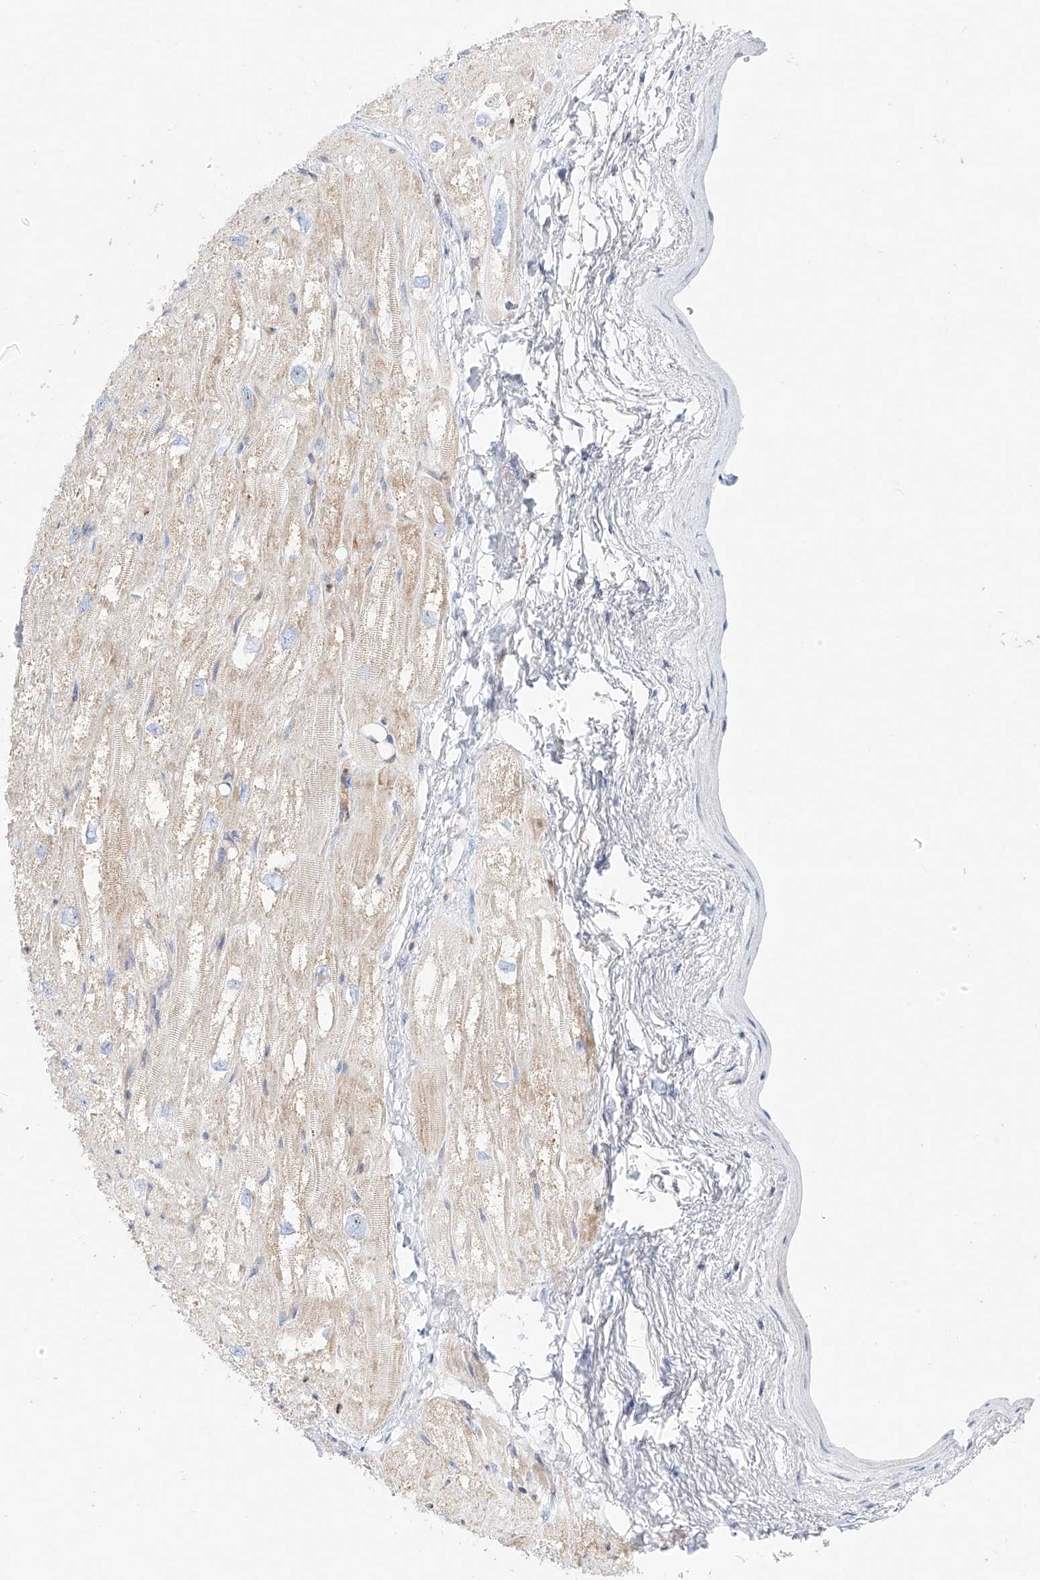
{"staining": {"intensity": "moderate", "quantity": "25%-75%", "location": "cytoplasmic/membranous"}, "tissue": "heart muscle", "cell_type": "Cardiomyocytes", "image_type": "normal", "snomed": [{"axis": "morphology", "description": "Normal tissue, NOS"}, {"axis": "topography", "description": "Heart"}], "caption": "Immunohistochemistry (IHC) photomicrograph of benign heart muscle: heart muscle stained using IHC demonstrates medium levels of moderate protein expression localized specifically in the cytoplasmic/membranous of cardiomyocytes, appearing as a cytoplasmic/membranous brown color.", "gene": "SNU13", "patient": {"sex": "male", "age": 50}}